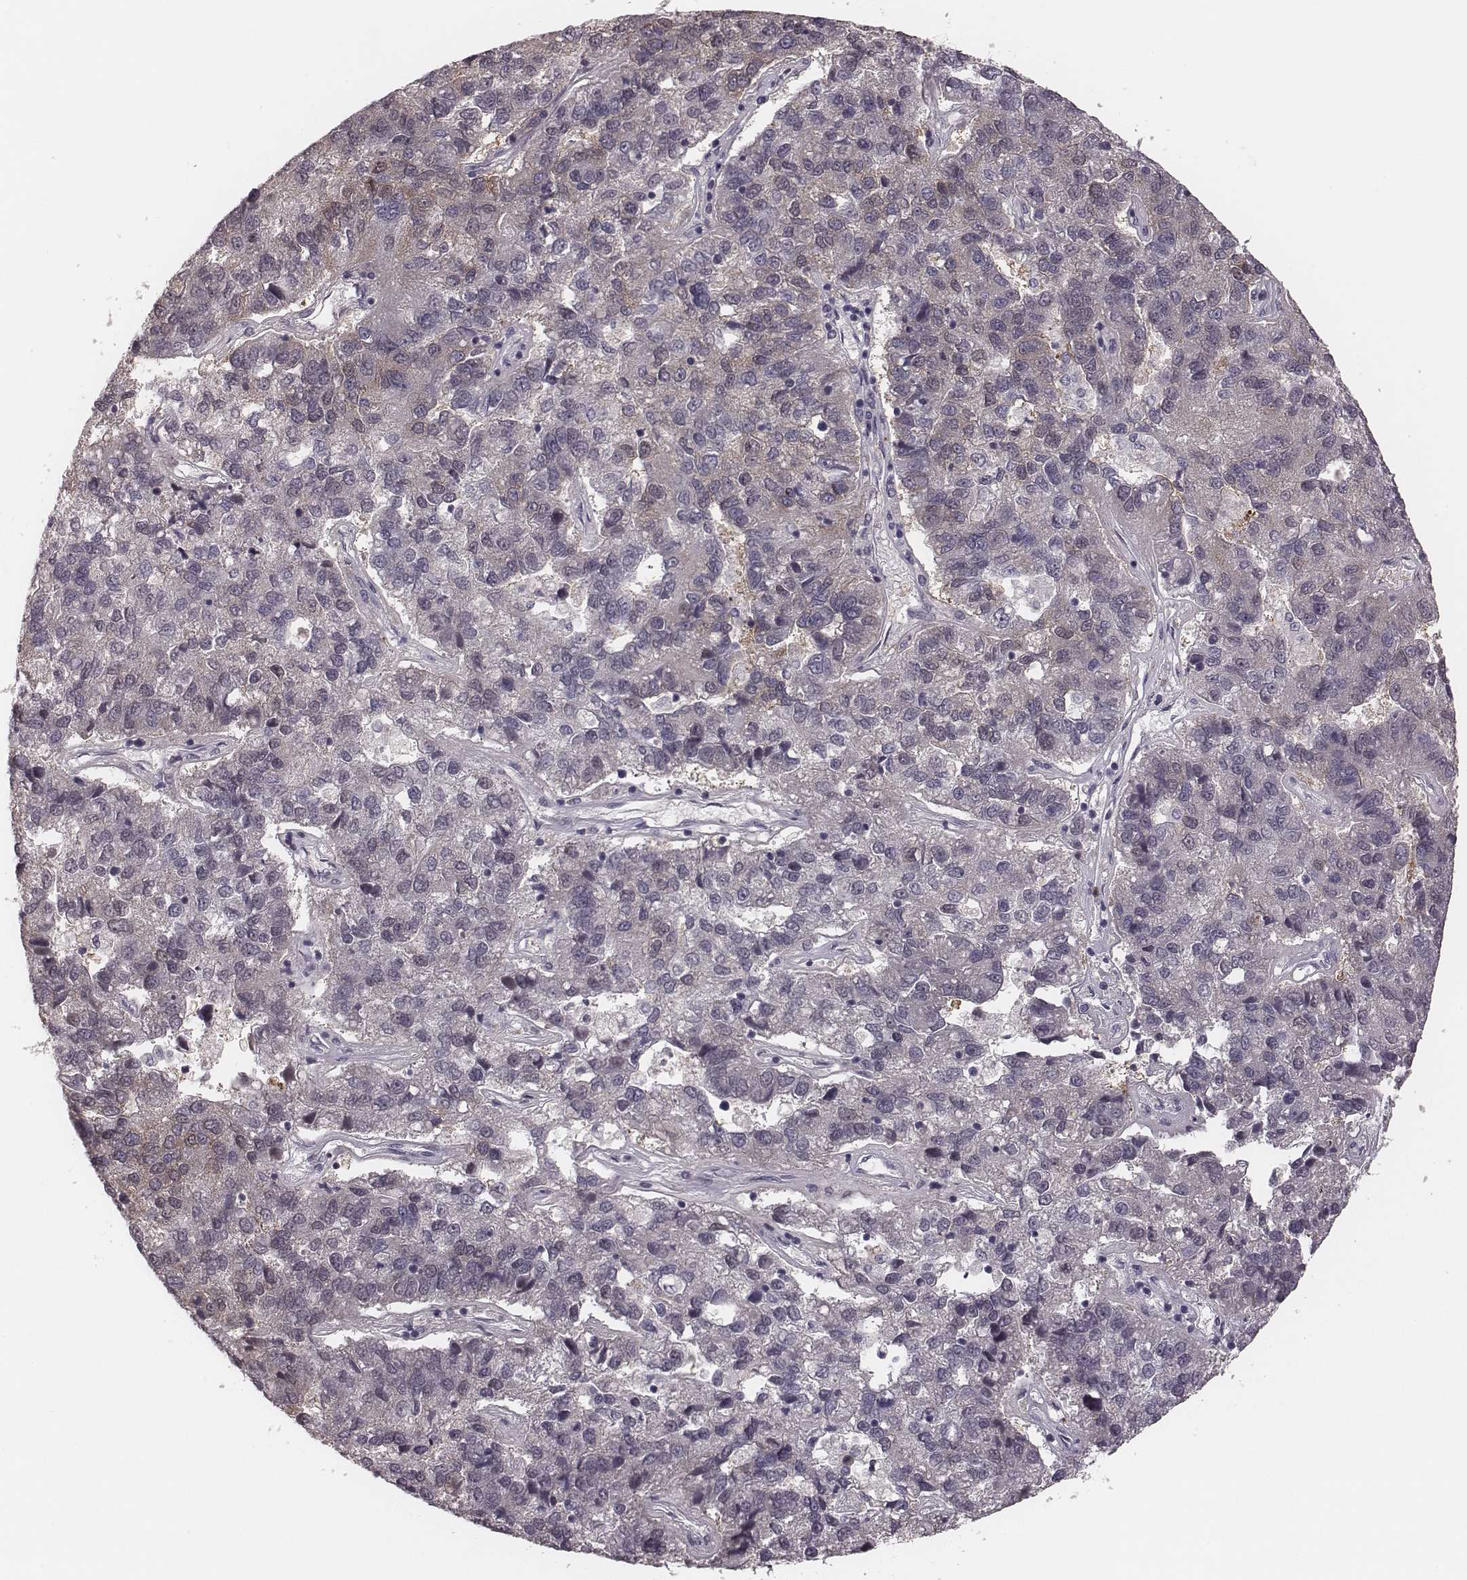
{"staining": {"intensity": "weak", "quantity": "<25%", "location": "cytoplasmic/membranous"}, "tissue": "pancreatic cancer", "cell_type": "Tumor cells", "image_type": "cancer", "snomed": [{"axis": "morphology", "description": "Adenocarcinoma, NOS"}, {"axis": "topography", "description": "Pancreas"}], "caption": "Adenocarcinoma (pancreatic) was stained to show a protein in brown. There is no significant positivity in tumor cells. Nuclei are stained in blue.", "gene": "P2RX5", "patient": {"sex": "female", "age": 61}}